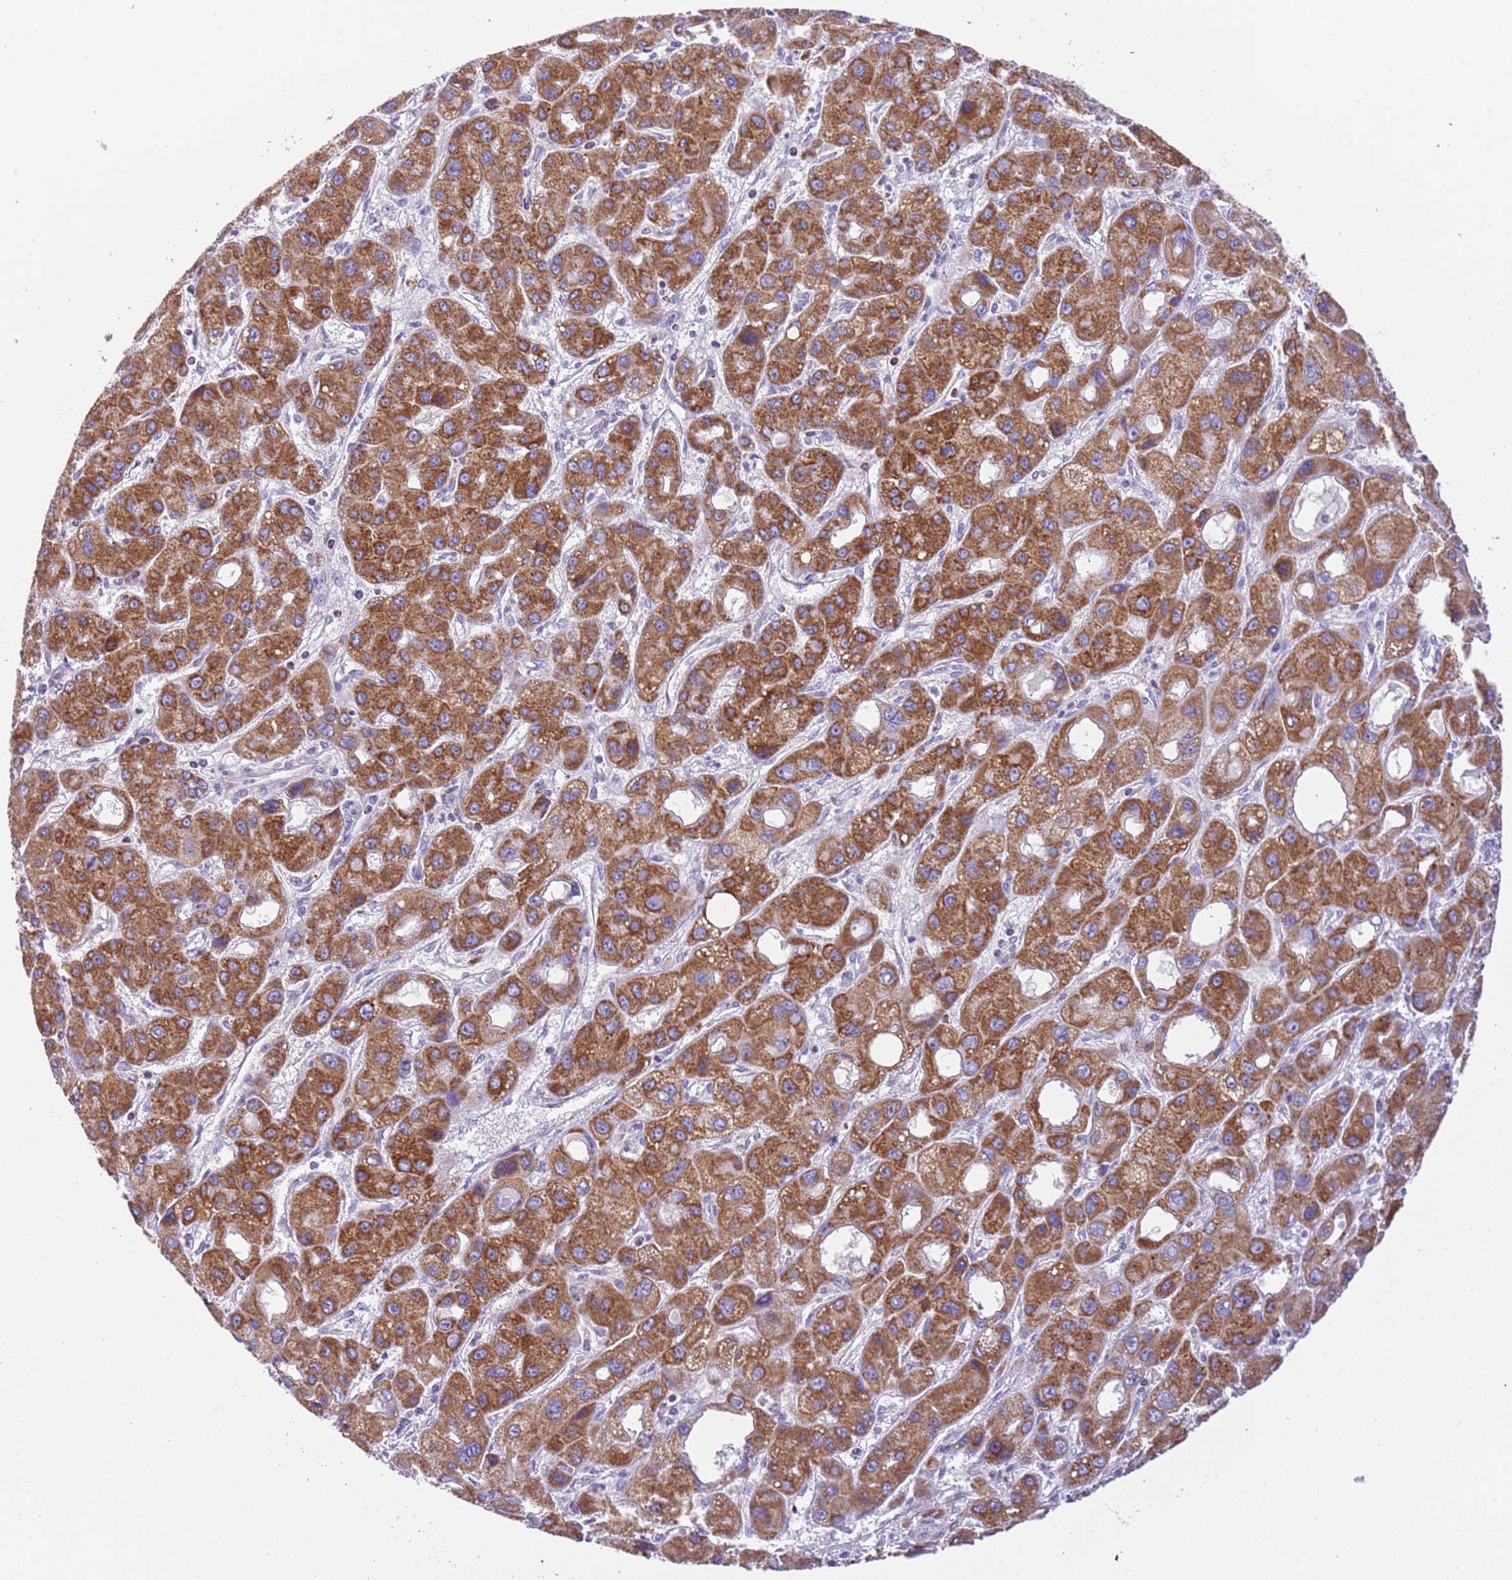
{"staining": {"intensity": "strong", "quantity": ">75%", "location": "cytoplasmic/membranous"}, "tissue": "liver cancer", "cell_type": "Tumor cells", "image_type": "cancer", "snomed": [{"axis": "morphology", "description": "Carcinoma, Hepatocellular, NOS"}, {"axis": "topography", "description": "Liver"}], "caption": "Tumor cells demonstrate high levels of strong cytoplasmic/membranous expression in approximately >75% of cells in liver cancer.", "gene": "SUCLG2", "patient": {"sex": "male", "age": 55}}